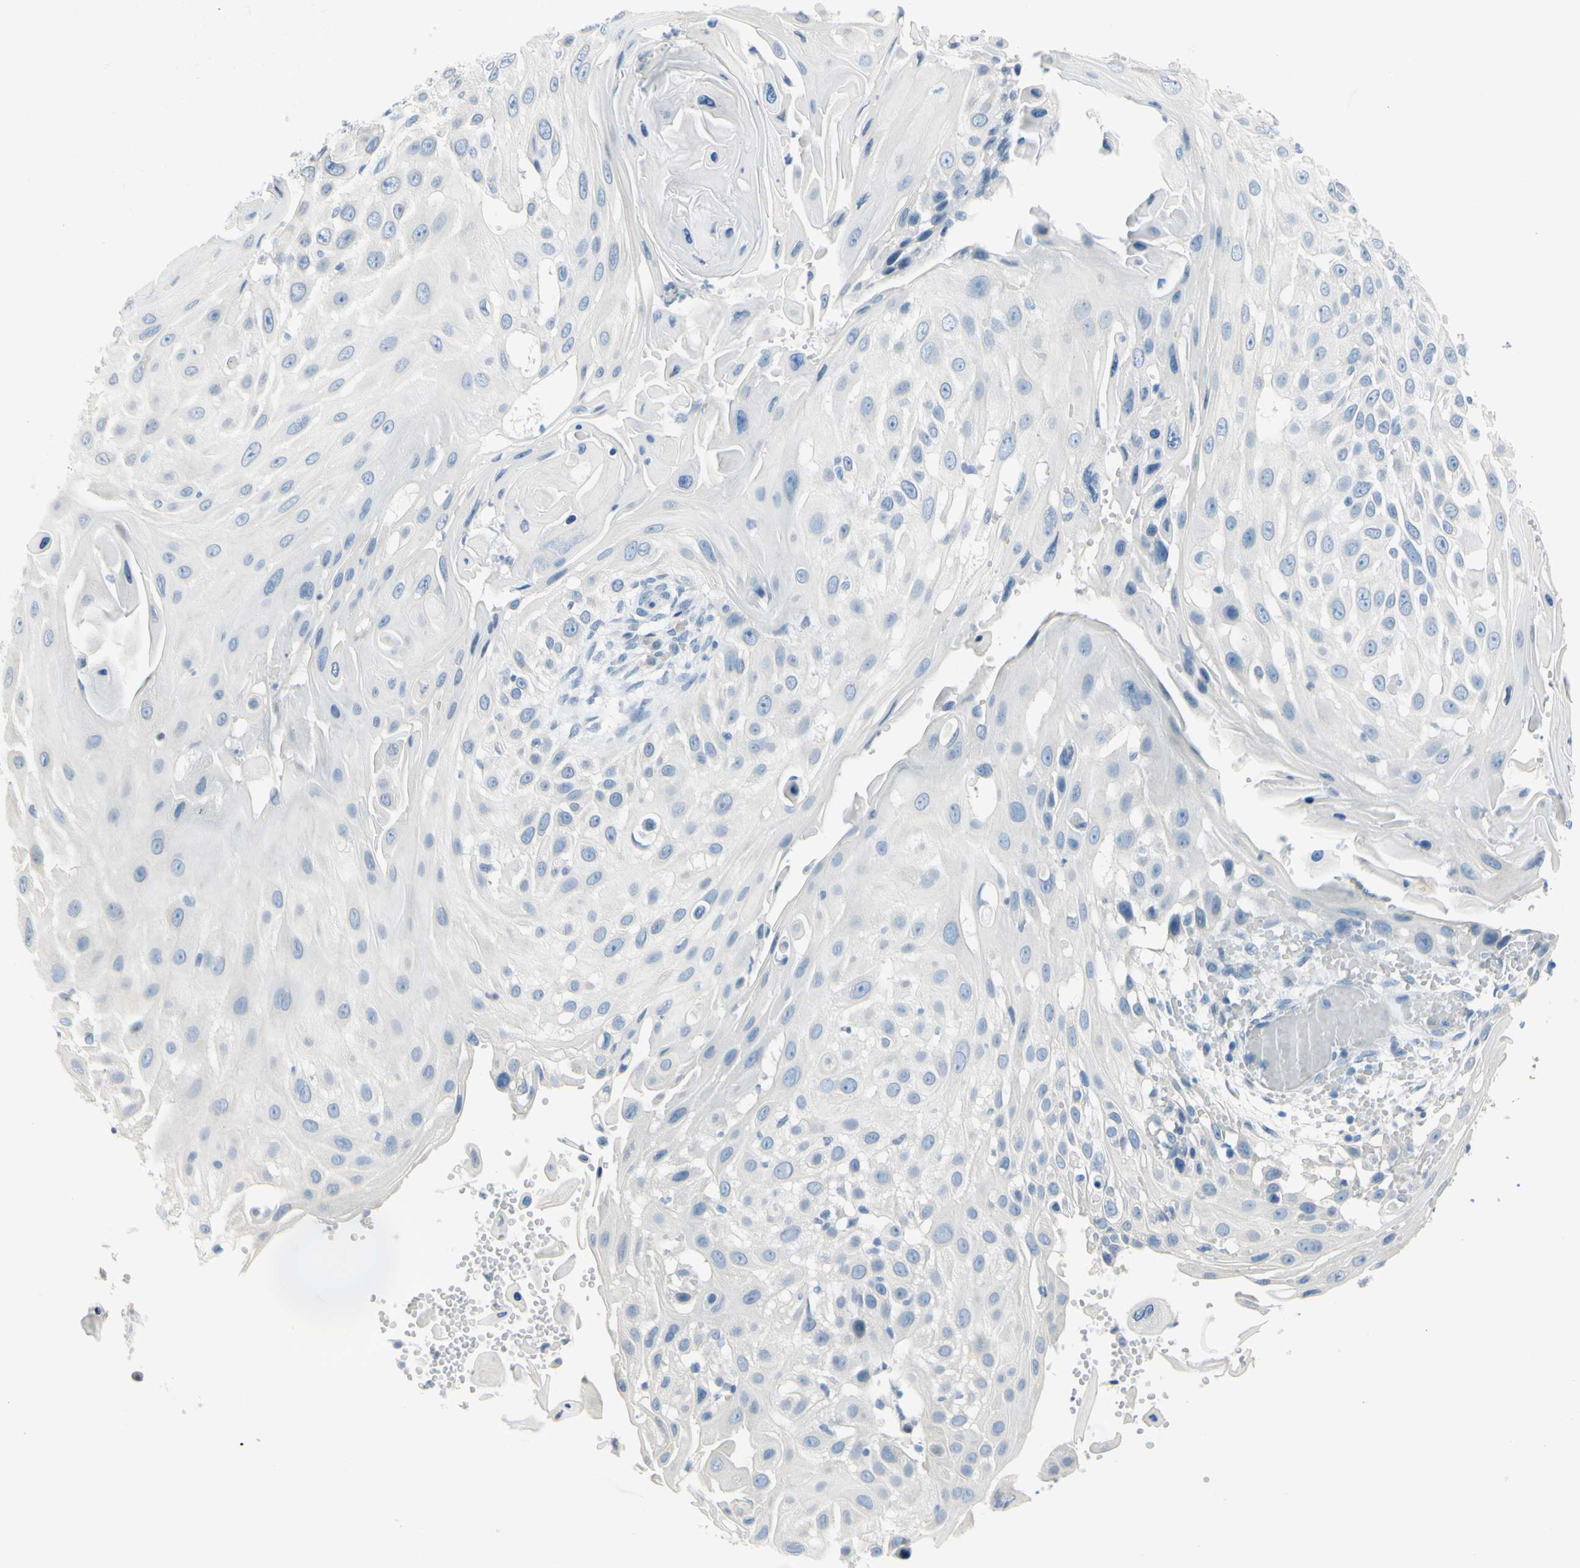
{"staining": {"intensity": "negative", "quantity": "none", "location": "none"}, "tissue": "skin cancer", "cell_type": "Tumor cells", "image_type": "cancer", "snomed": [{"axis": "morphology", "description": "Squamous cell carcinoma, NOS"}, {"axis": "topography", "description": "Skin"}], "caption": "Immunohistochemistry of skin squamous cell carcinoma demonstrates no positivity in tumor cells.", "gene": "DCT", "patient": {"sex": "female", "age": 44}}